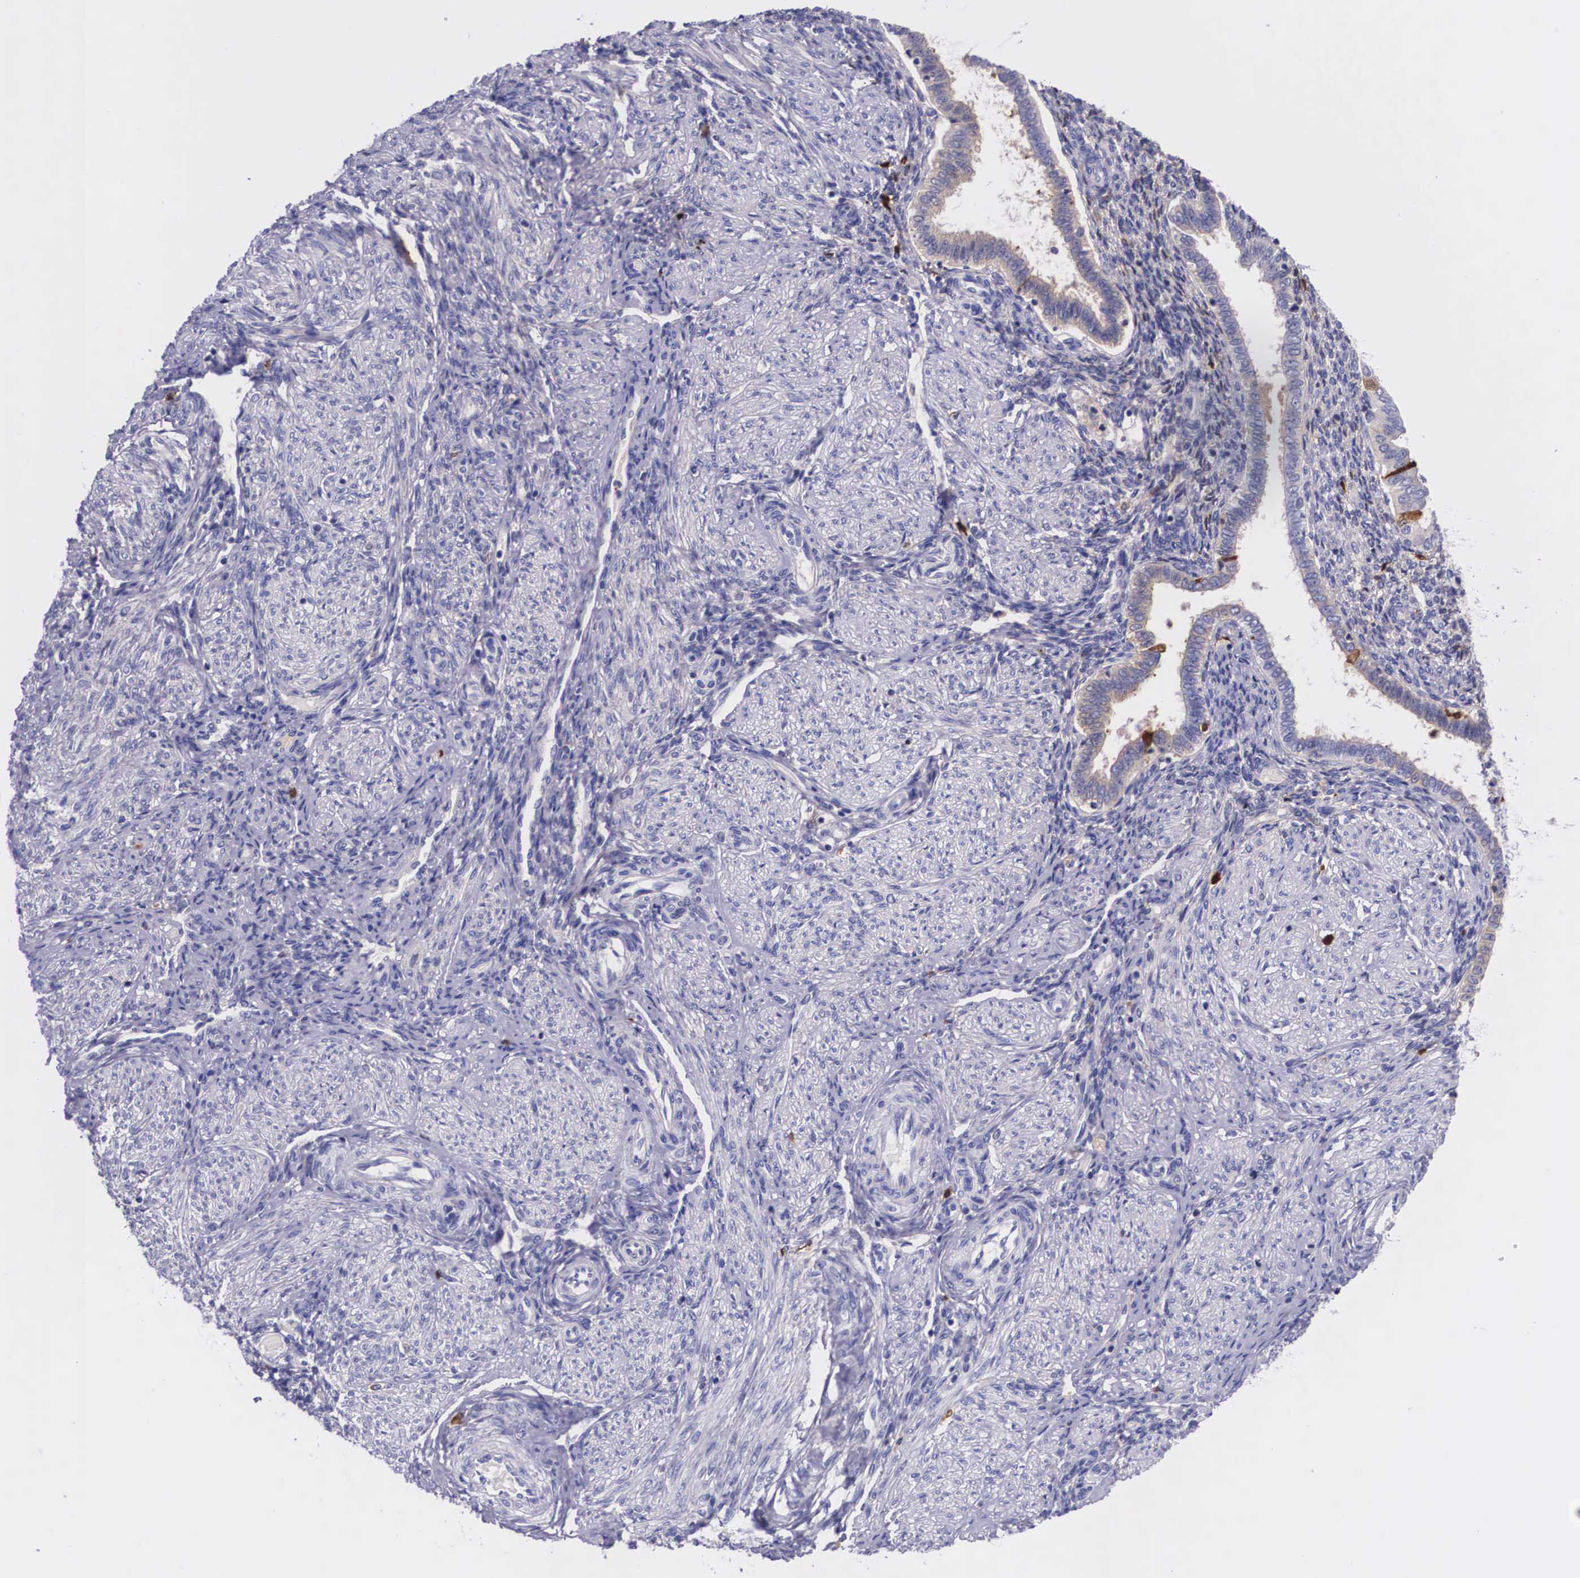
{"staining": {"intensity": "strong", "quantity": "<25%", "location": "nuclear"}, "tissue": "endometrium", "cell_type": "Cells in endometrial stroma", "image_type": "normal", "snomed": [{"axis": "morphology", "description": "Normal tissue, NOS"}, {"axis": "topography", "description": "Endometrium"}], "caption": "Protein expression analysis of unremarkable human endometrium reveals strong nuclear staining in about <25% of cells in endometrial stroma.", "gene": "PLG", "patient": {"sex": "female", "age": 36}}